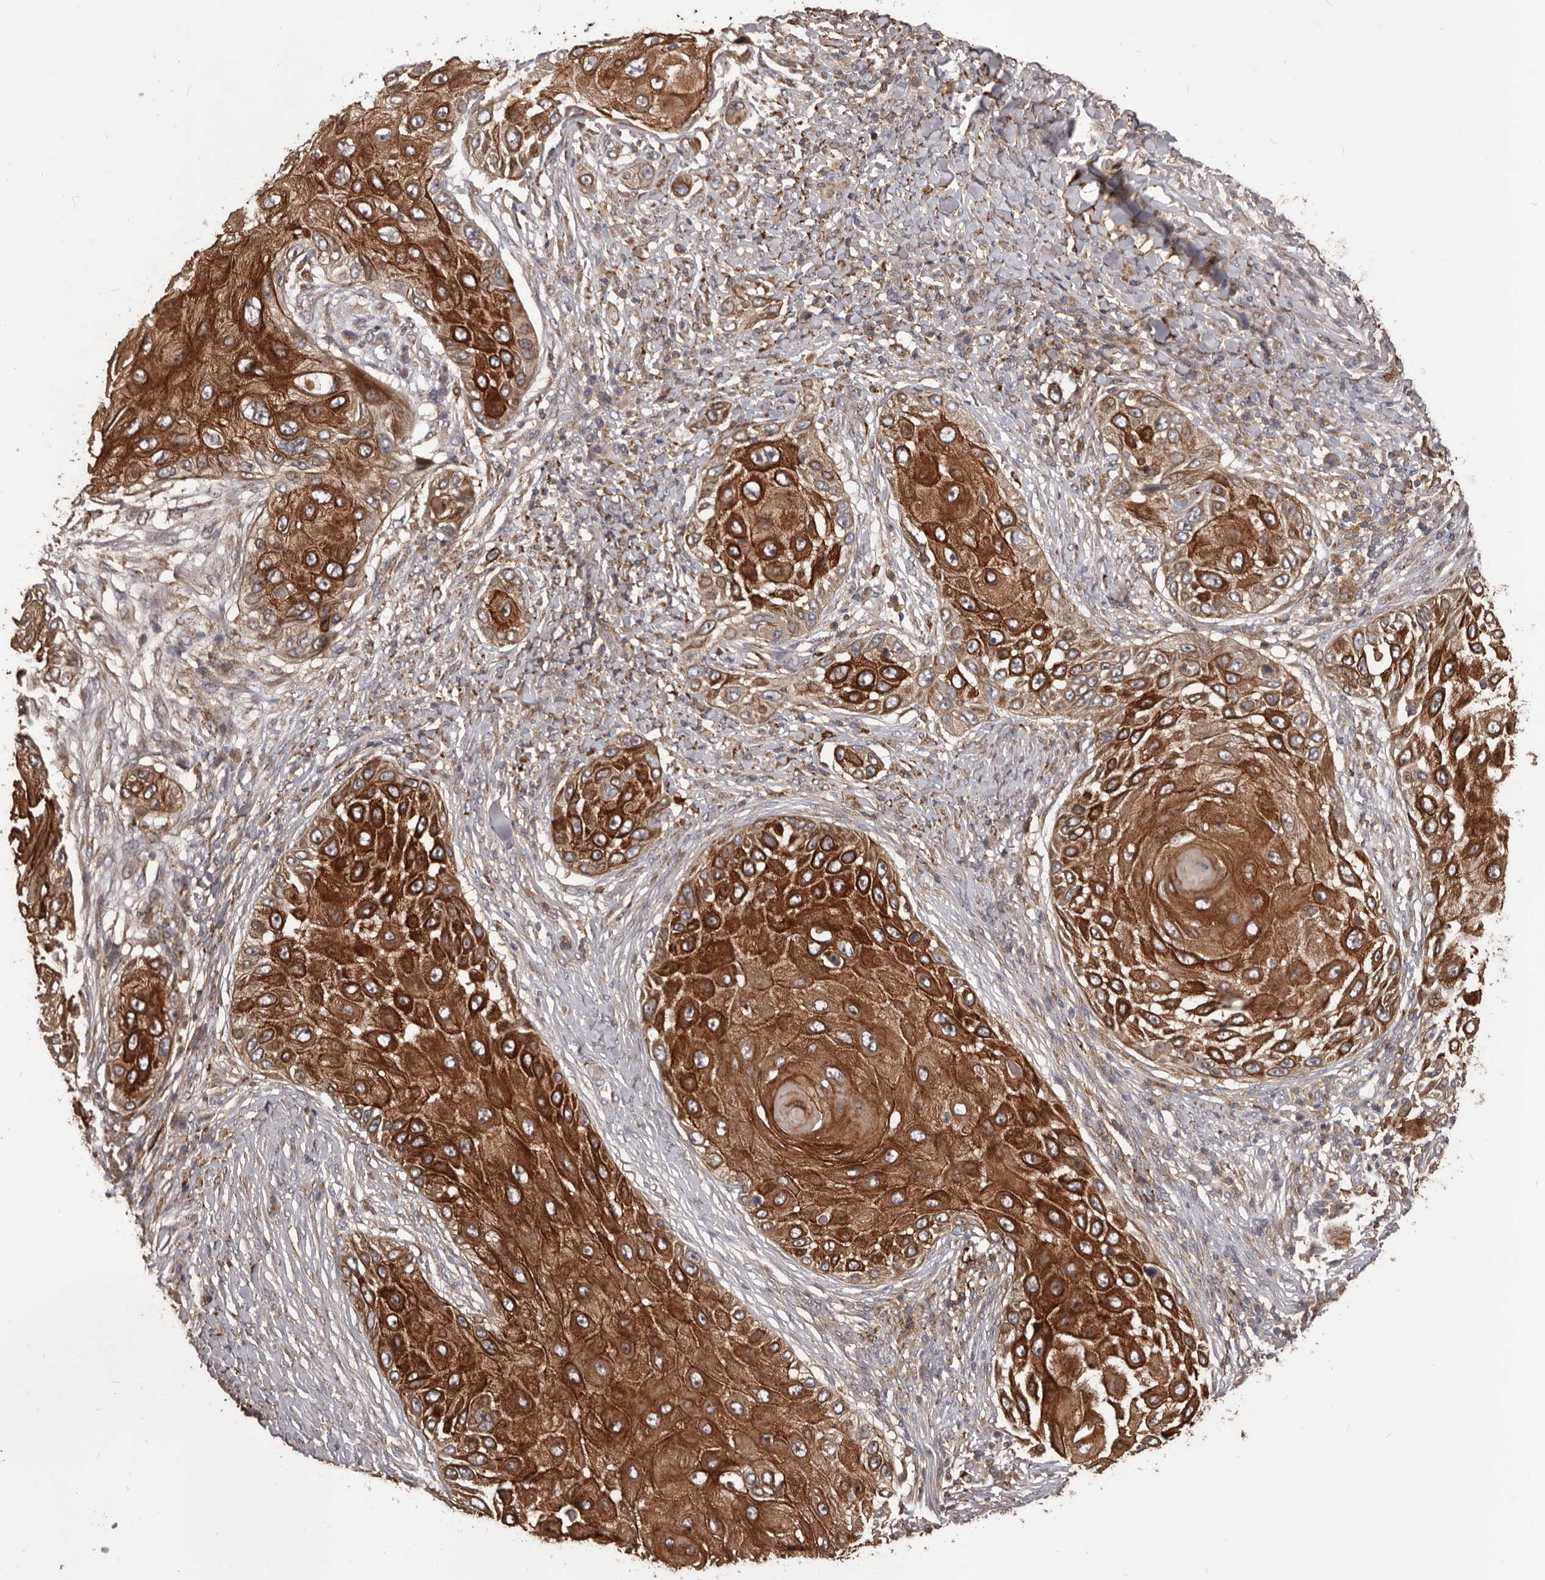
{"staining": {"intensity": "strong", "quantity": ">75%", "location": "cytoplasmic/membranous"}, "tissue": "skin cancer", "cell_type": "Tumor cells", "image_type": "cancer", "snomed": [{"axis": "morphology", "description": "Squamous cell carcinoma, NOS"}, {"axis": "topography", "description": "Skin"}], "caption": "IHC image of human squamous cell carcinoma (skin) stained for a protein (brown), which displays high levels of strong cytoplasmic/membranous staining in approximately >75% of tumor cells.", "gene": "GLIPR2", "patient": {"sex": "female", "age": 44}}